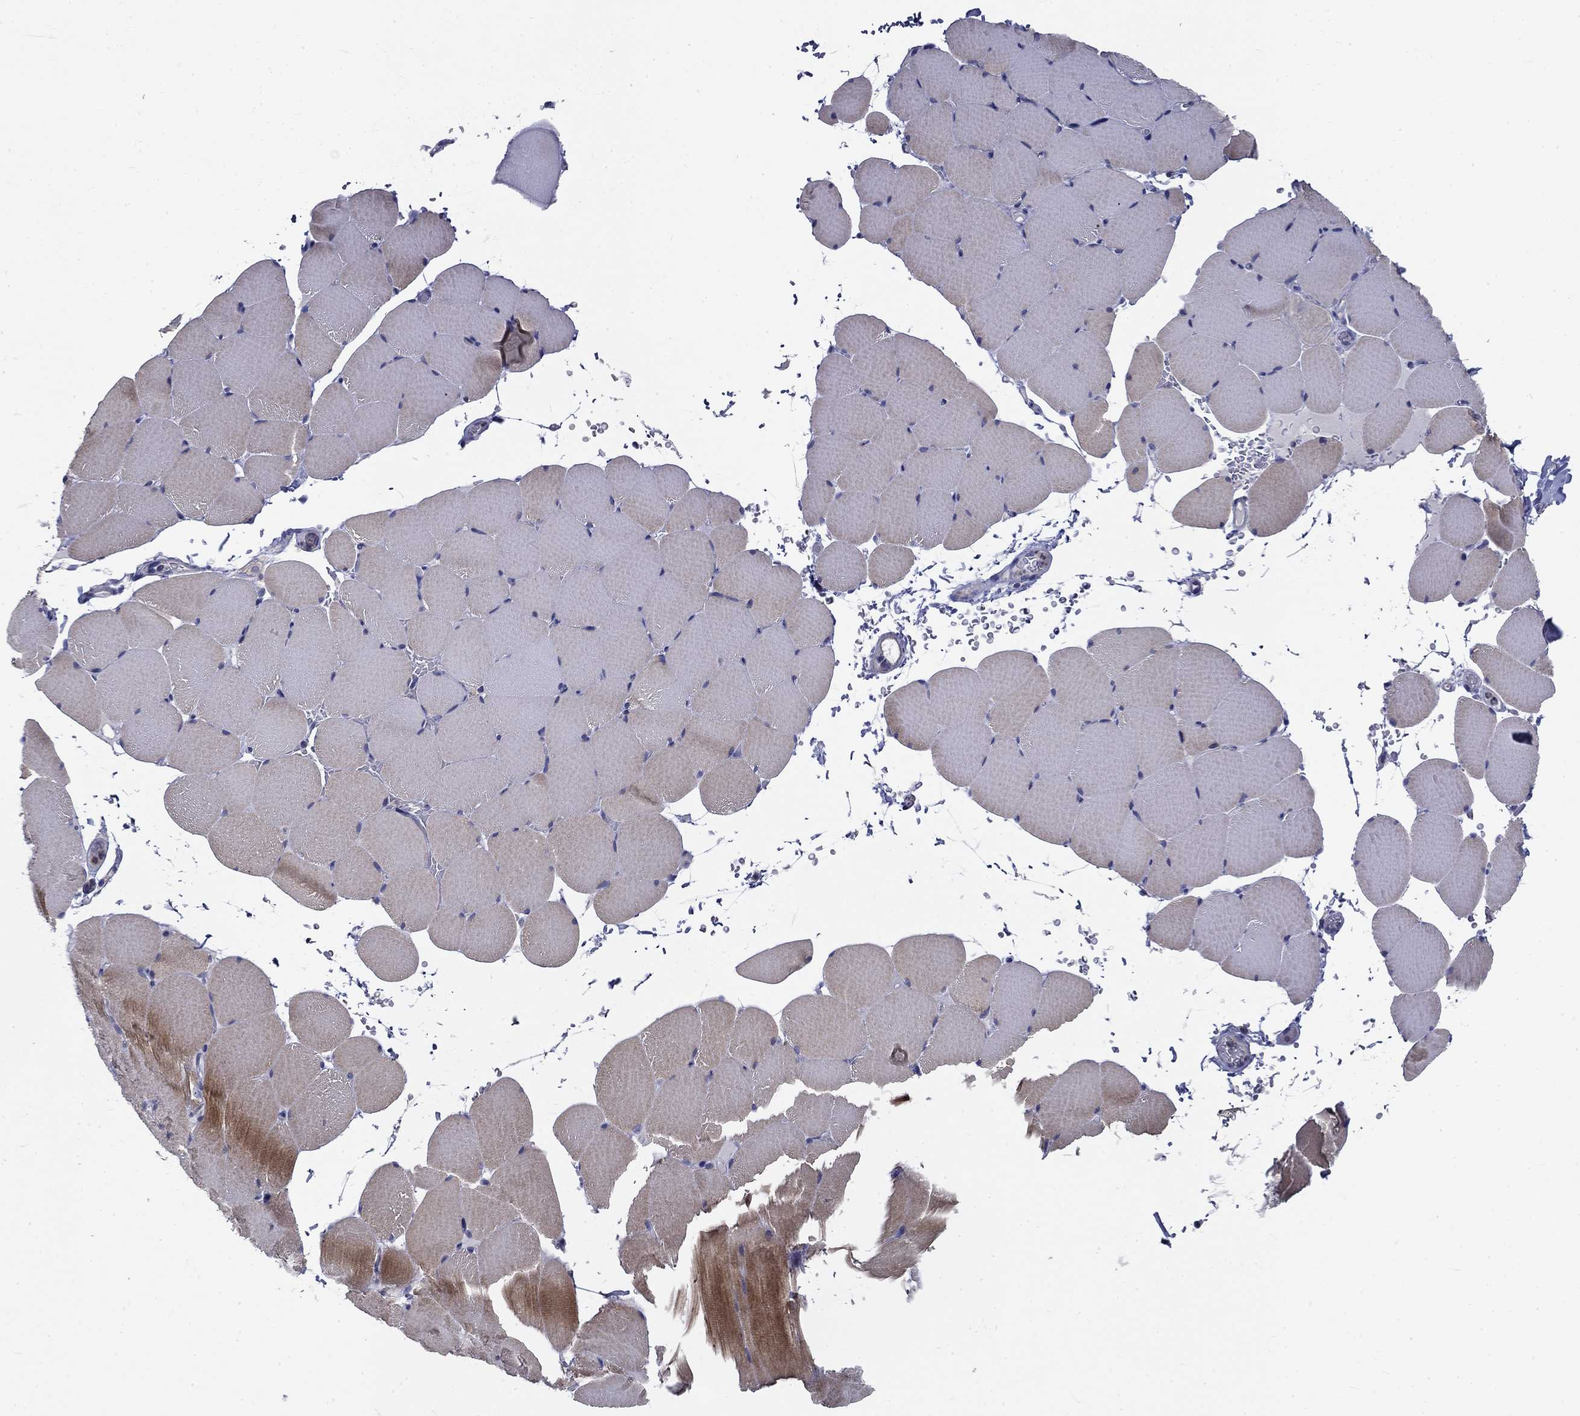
{"staining": {"intensity": "moderate", "quantity": "<25%", "location": "cytoplasmic/membranous"}, "tissue": "skeletal muscle", "cell_type": "Myocytes", "image_type": "normal", "snomed": [{"axis": "morphology", "description": "Normal tissue, NOS"}, {"axis": "topography", "description": "Skeletal muscle"}], "caption": "Benign skeletal muscle was stained to show a protein in brown. There is low levels of moderate cytoplasmic/membranous staining in approximately <25% of myocytes.", "gene": "POU2F2", "patient": {"sex": "female", "age": 37}}